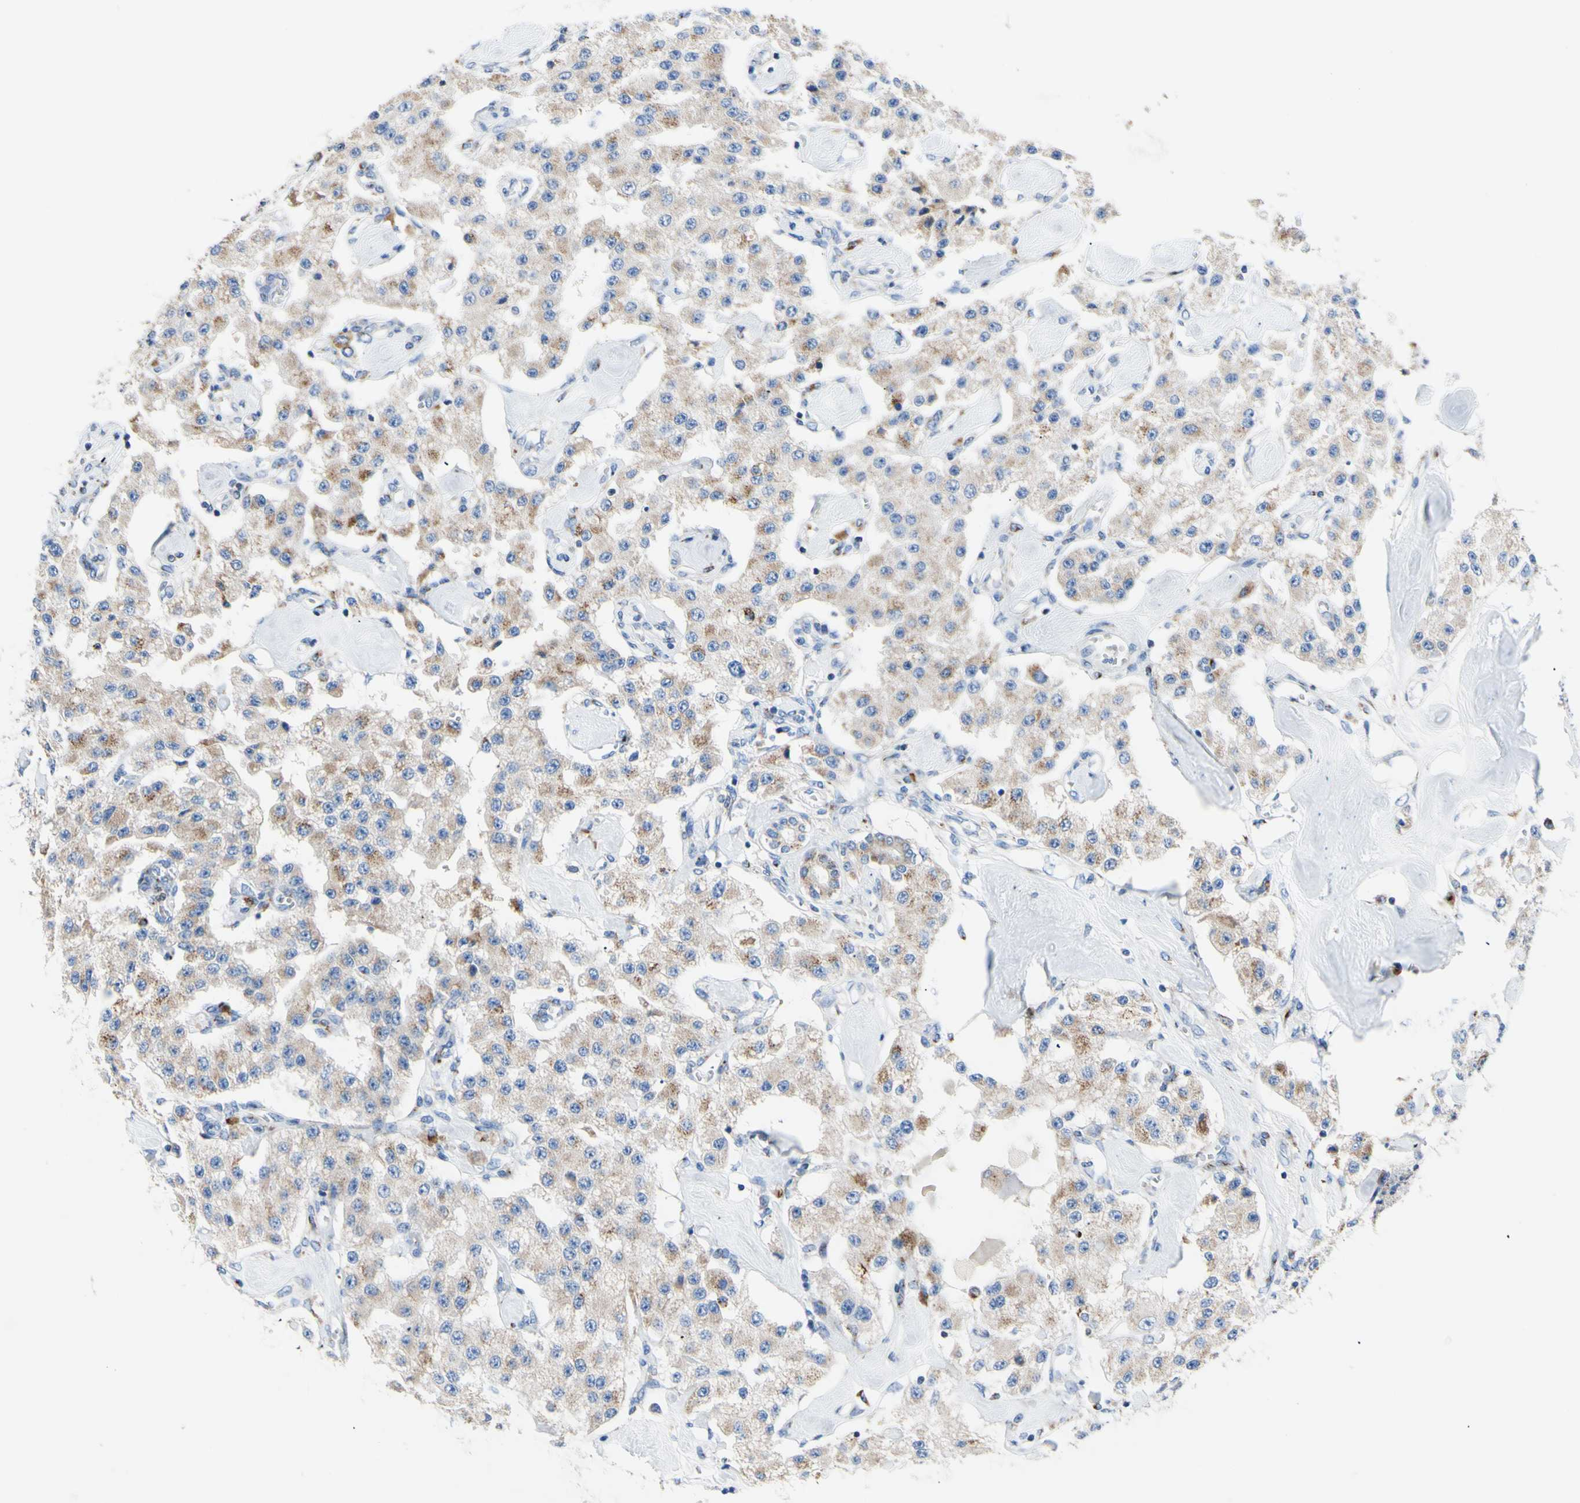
{"staining": {"intensity": "weak", "quantity": "25%-75%", "location": "cytoplasmic/membranous"}, "tissue": "carcinoid", "cell_type": "Tumor cells", "image_type": "cancer", "snomed": [{"axis": "morphology", "description": "Carcinoid, malignant, NOS"}, {"axis": "topography", "description": "Pancreas"}], "caption": "Immunohistochemical staining of carcinoid (malignant) shows low levels of weak cytoplasmic/membranous protein positivity in approximately 25%-75% of tumor cells. The staining was performed using DAB (3,3'-diaminobenzidine) to visualize the protein expression in brown, while the nuclei were stained in blue with hematoxylin (Magnification: 20x).", "gene": "GALNT2", "patient": {"sex": "male", "age": 41}}